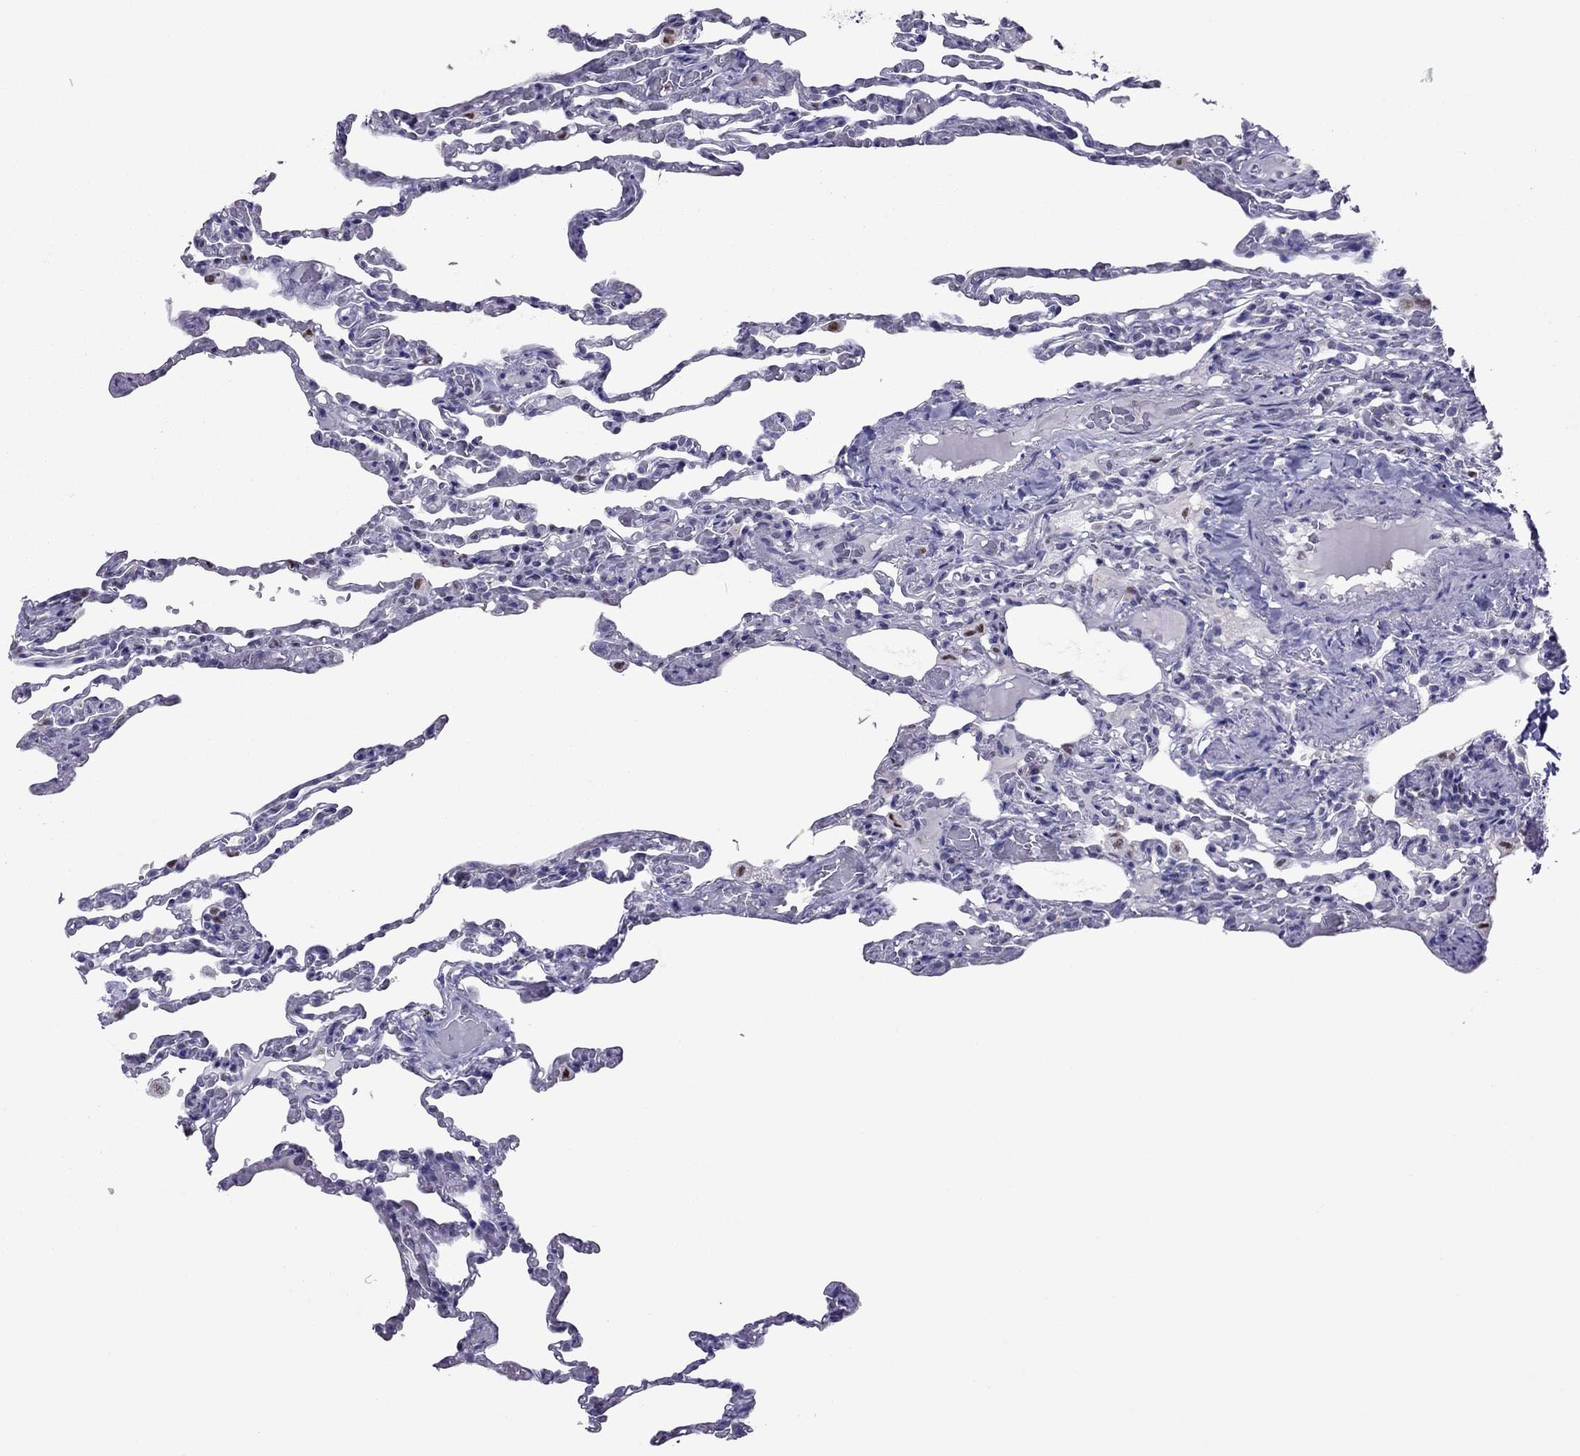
{"staining": {"intensity": "negative", "quantity": "none", "location": "none"}, "tissue": "lung", "cell_type": "Alveolar cells", "image_type": "normal", "snomed": [{"axis": "morphology", "description": "Normal tissue, NOS"}, {"axis": "topography", "description": "Lung"}], "caption": "Image shows no protein positivity in alveolar cells of benign lung.", "gene": "SPINT3", "patient": {"sex": "female", "age": 43}}